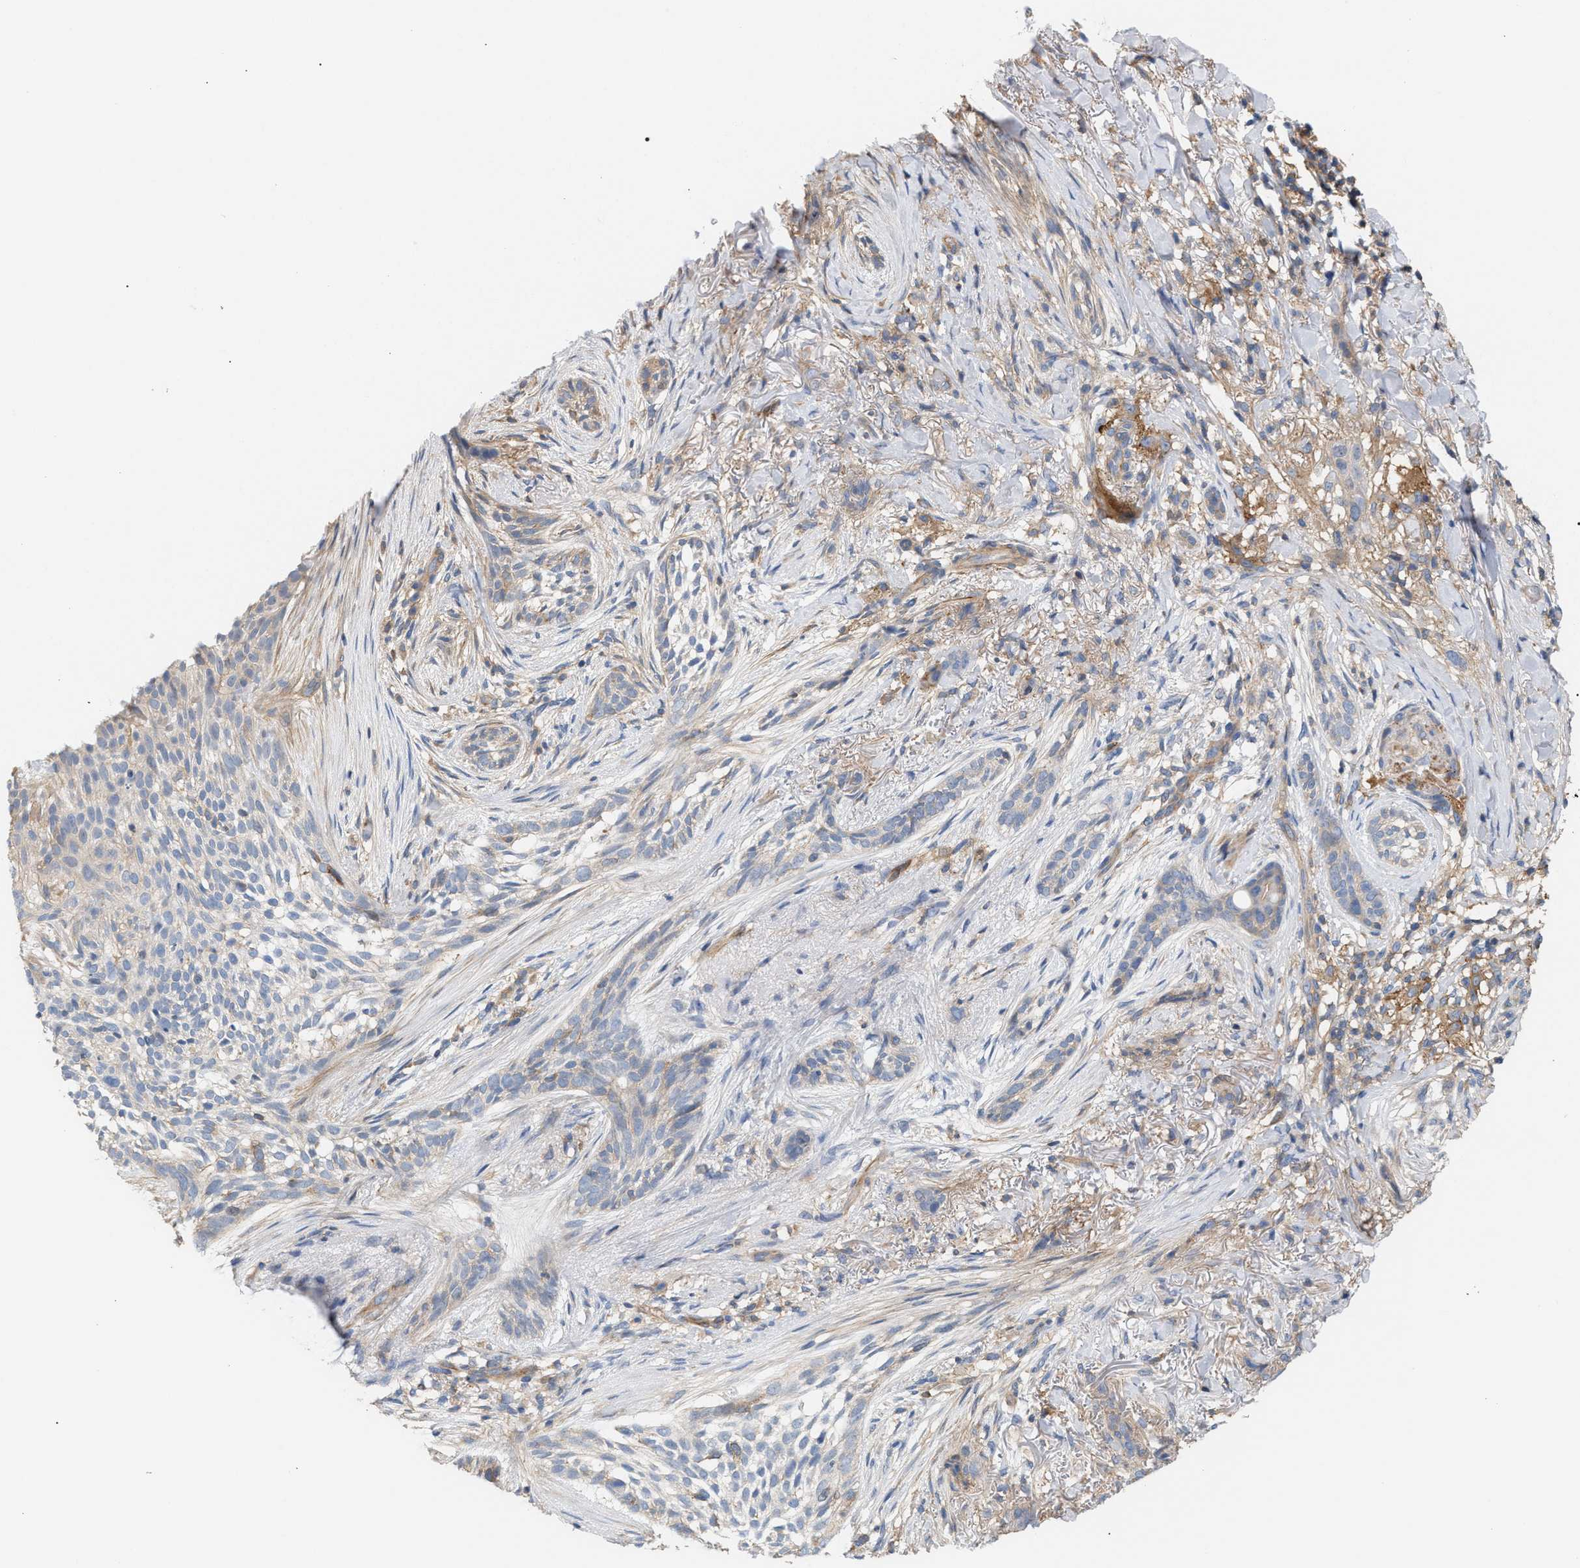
{"staining": {"intensity": "weak", "quantity": "<25%", "location": "cytoplasmic/membranous"}, "tissue": "skin cancer", "cell_type": "Tumor cells", "image_type": "cancer", "snomed": [{"axis": "morphology", "description": "Basal cell carcinoma"}, {"axis": "topography", "description": "Skin"}], "caption": "High power microscopy micrograph of an IHC photomicrograph of skin cancer (basal cell carcinoma), revealing no significant staining in tumor cells. Brightfield microscopy of immunohistochemistry stained with DAB (brown) and hematoxylin (blue), captured at high magnification.", "gene": "LRCH1", "patient": {"sex": "female", "age": 88}}